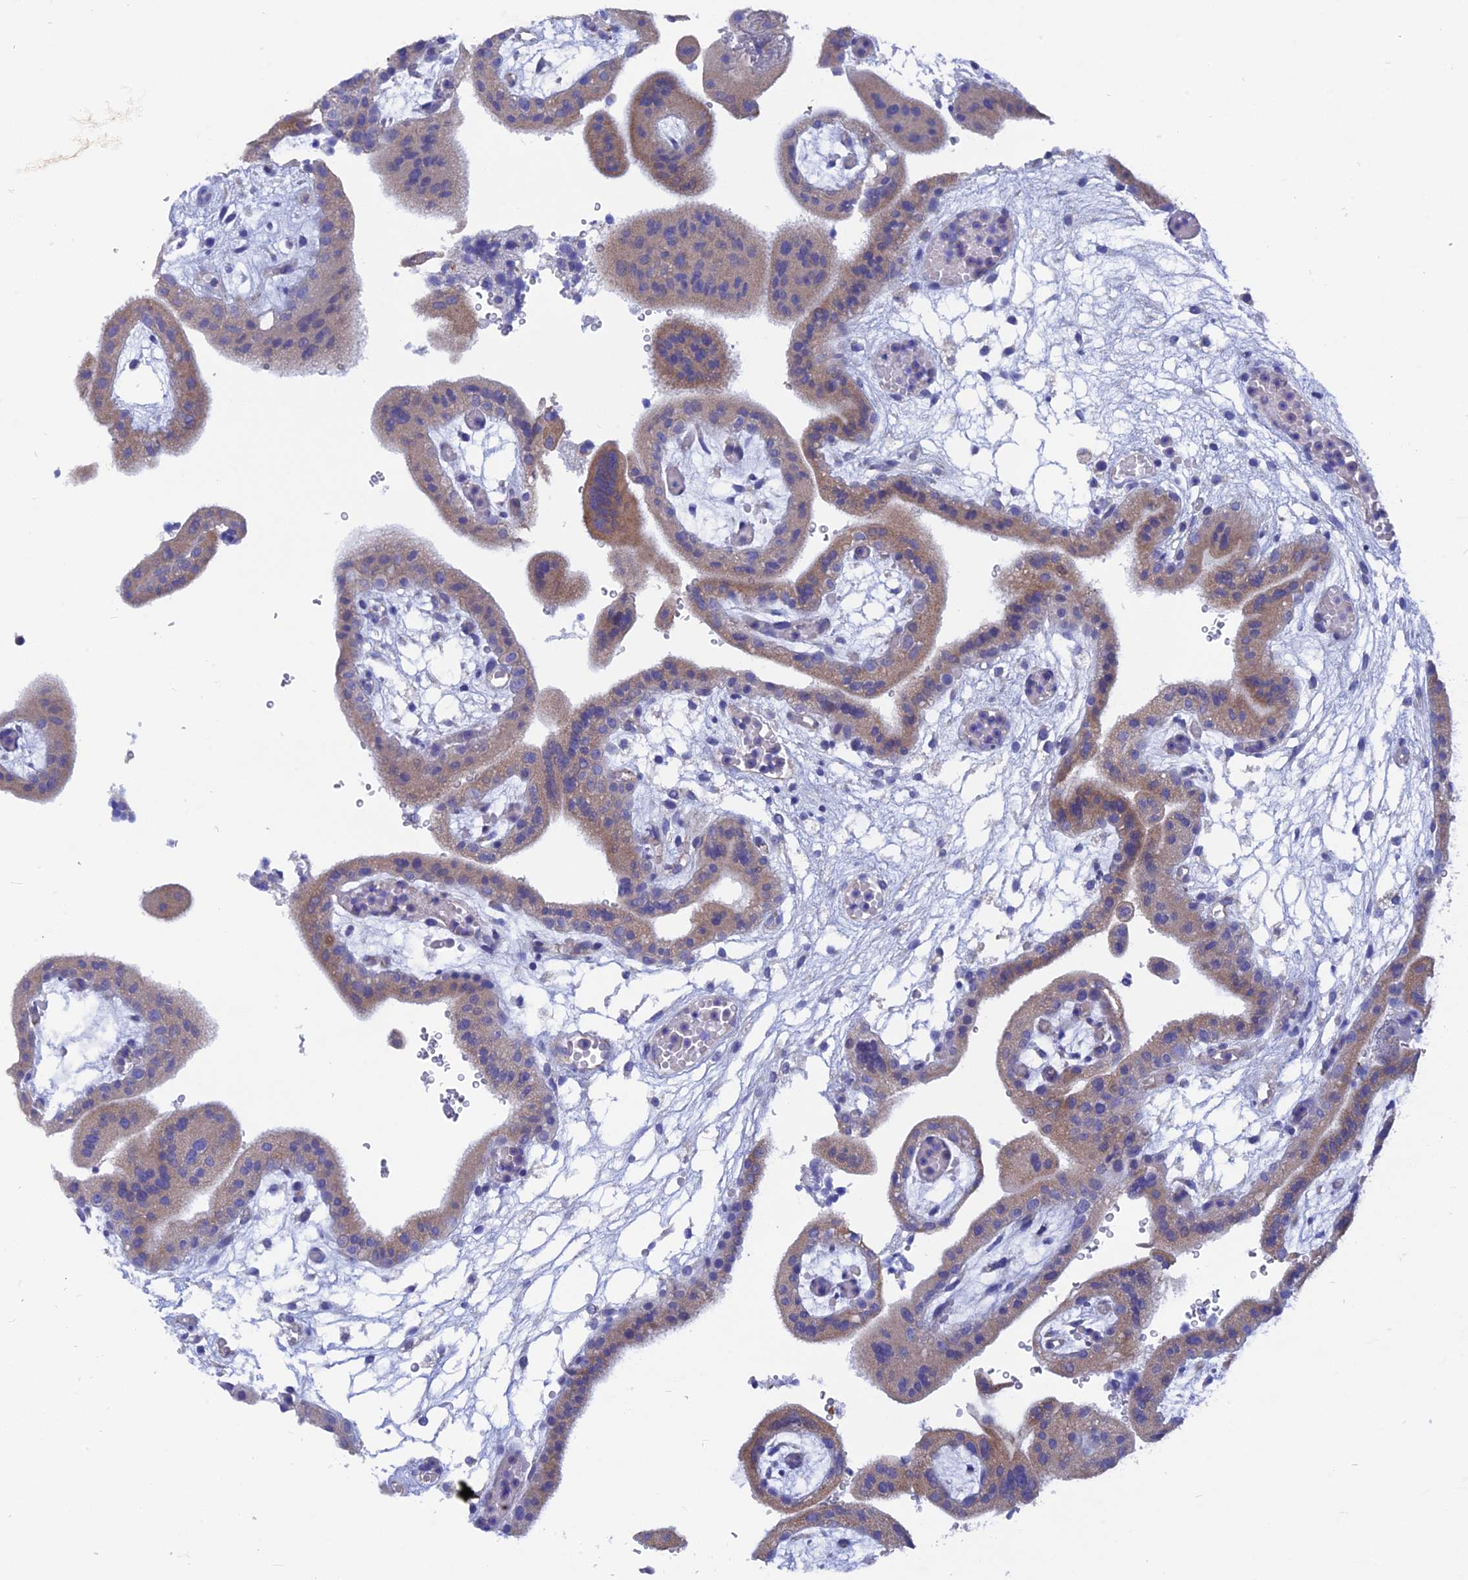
{"staining": {"intensity": "weak", "quantity": ">75%", "location": "cytoplasmic/membranous"}, "tissue": "placenta", "cell_type": "Trophoblastic cells", "image_type": "normal", "snomed": [{"axis": "morphology", "description": "Normal tissue, NOS"}, {"axis": "topography", "description": "Placenta"}], "caption": "The image demonstrates immunohistochemical staining of benign placenta. There is weak cytoplasmic/membranous staining is present in about >75% of trophoblastic cells.", "gene": "AK4P3", "patient": {"sex": "female", "age": 18}}